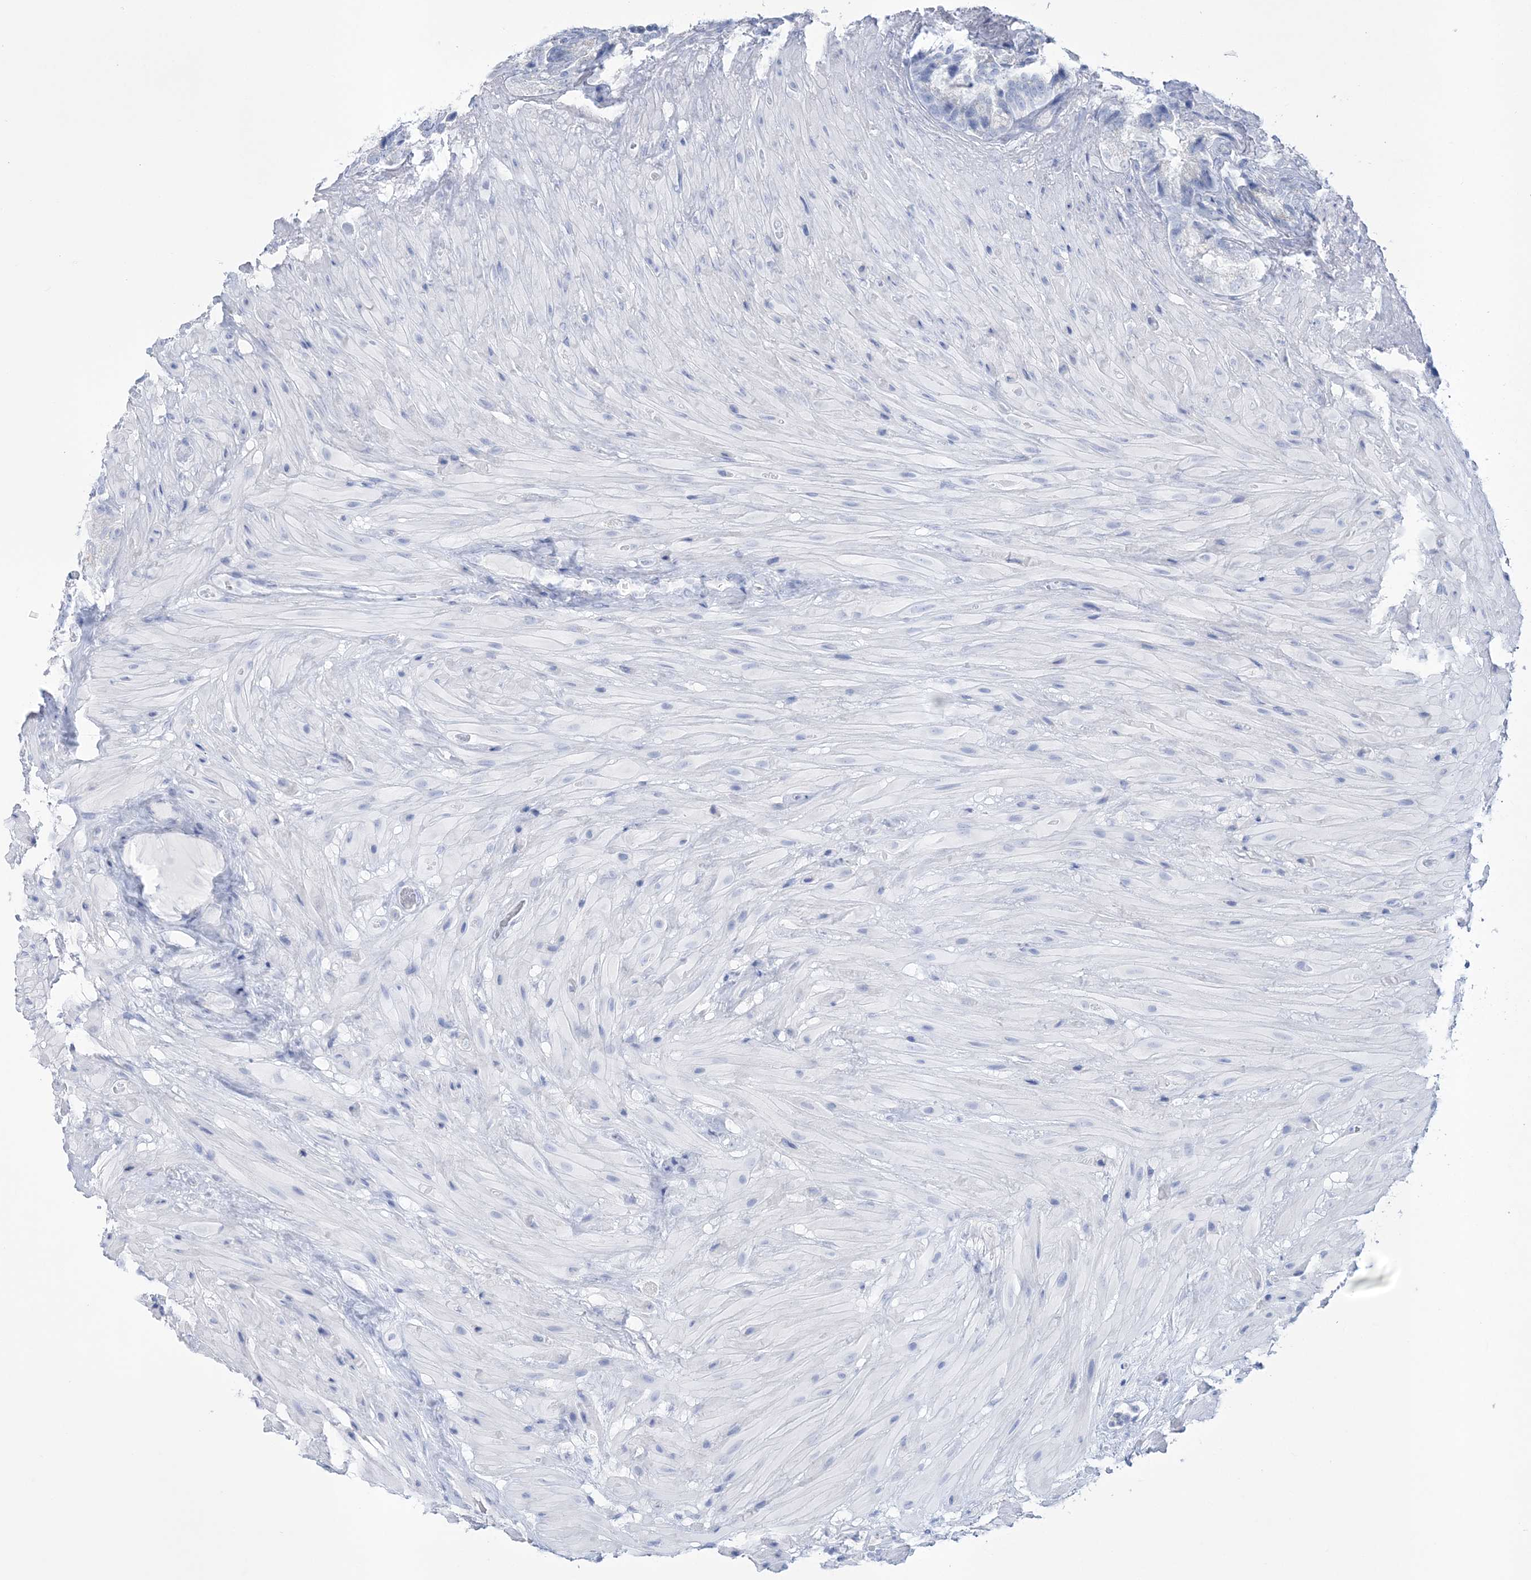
{"staining": {"intensity": "negative", "quantity": "none", "location": "none"}, "tissue": "seminal vesicle", "cell_type": "Glandular cells", "image_type": "normal", "snomed": [{"axis": "morphology", "description": "Normal tissue, NOS"}, {"axis": "topography", "description": "Seminal veicle"}, {"axis": "topography", "description": "Peripheral nerve tissue"}], "caption": "Seminal vesicle stained for a protein using immunohistochemistry exhibits no expression glandular cells.", "gene": "RBP2", "patient": {"sex": "male", "age": 63}}